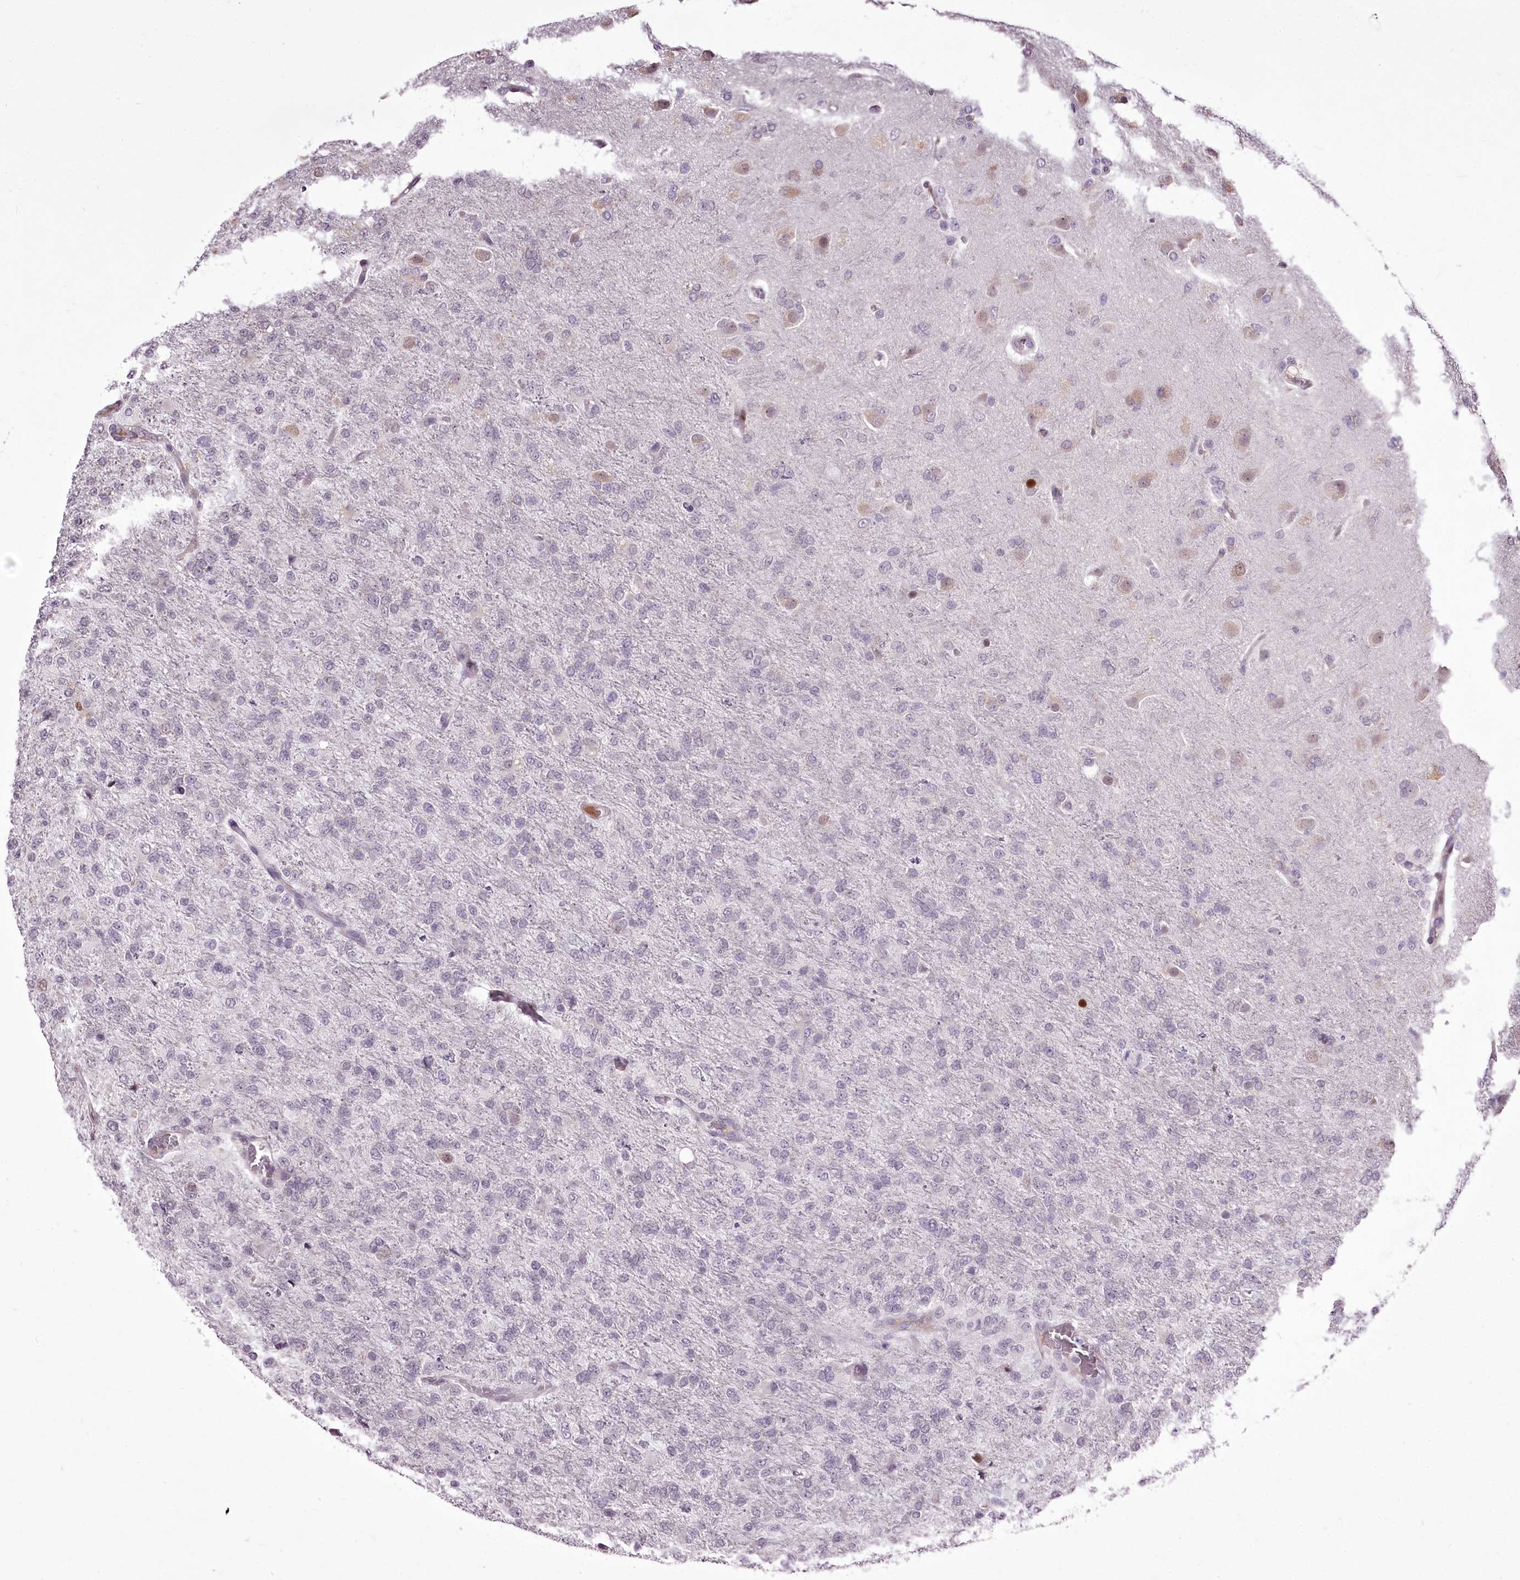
{"staining": {"intensity": "negative", "quantity": "none", "location": "none"}, "tissue": "glioma", "cell_type": "Tumor cells", "image_type": "cancer", "snomed": [{"axis": "morphology", "description": "Glioma, malignant, High grade"}, {"axis": "topography", "description": "Brain"}], "caption": "An image of human high-grade glioma (malignant) is negative for staining in tumor cells.", "gene": "C1orf56", "patient": {"sex": "female", "age": 74}}